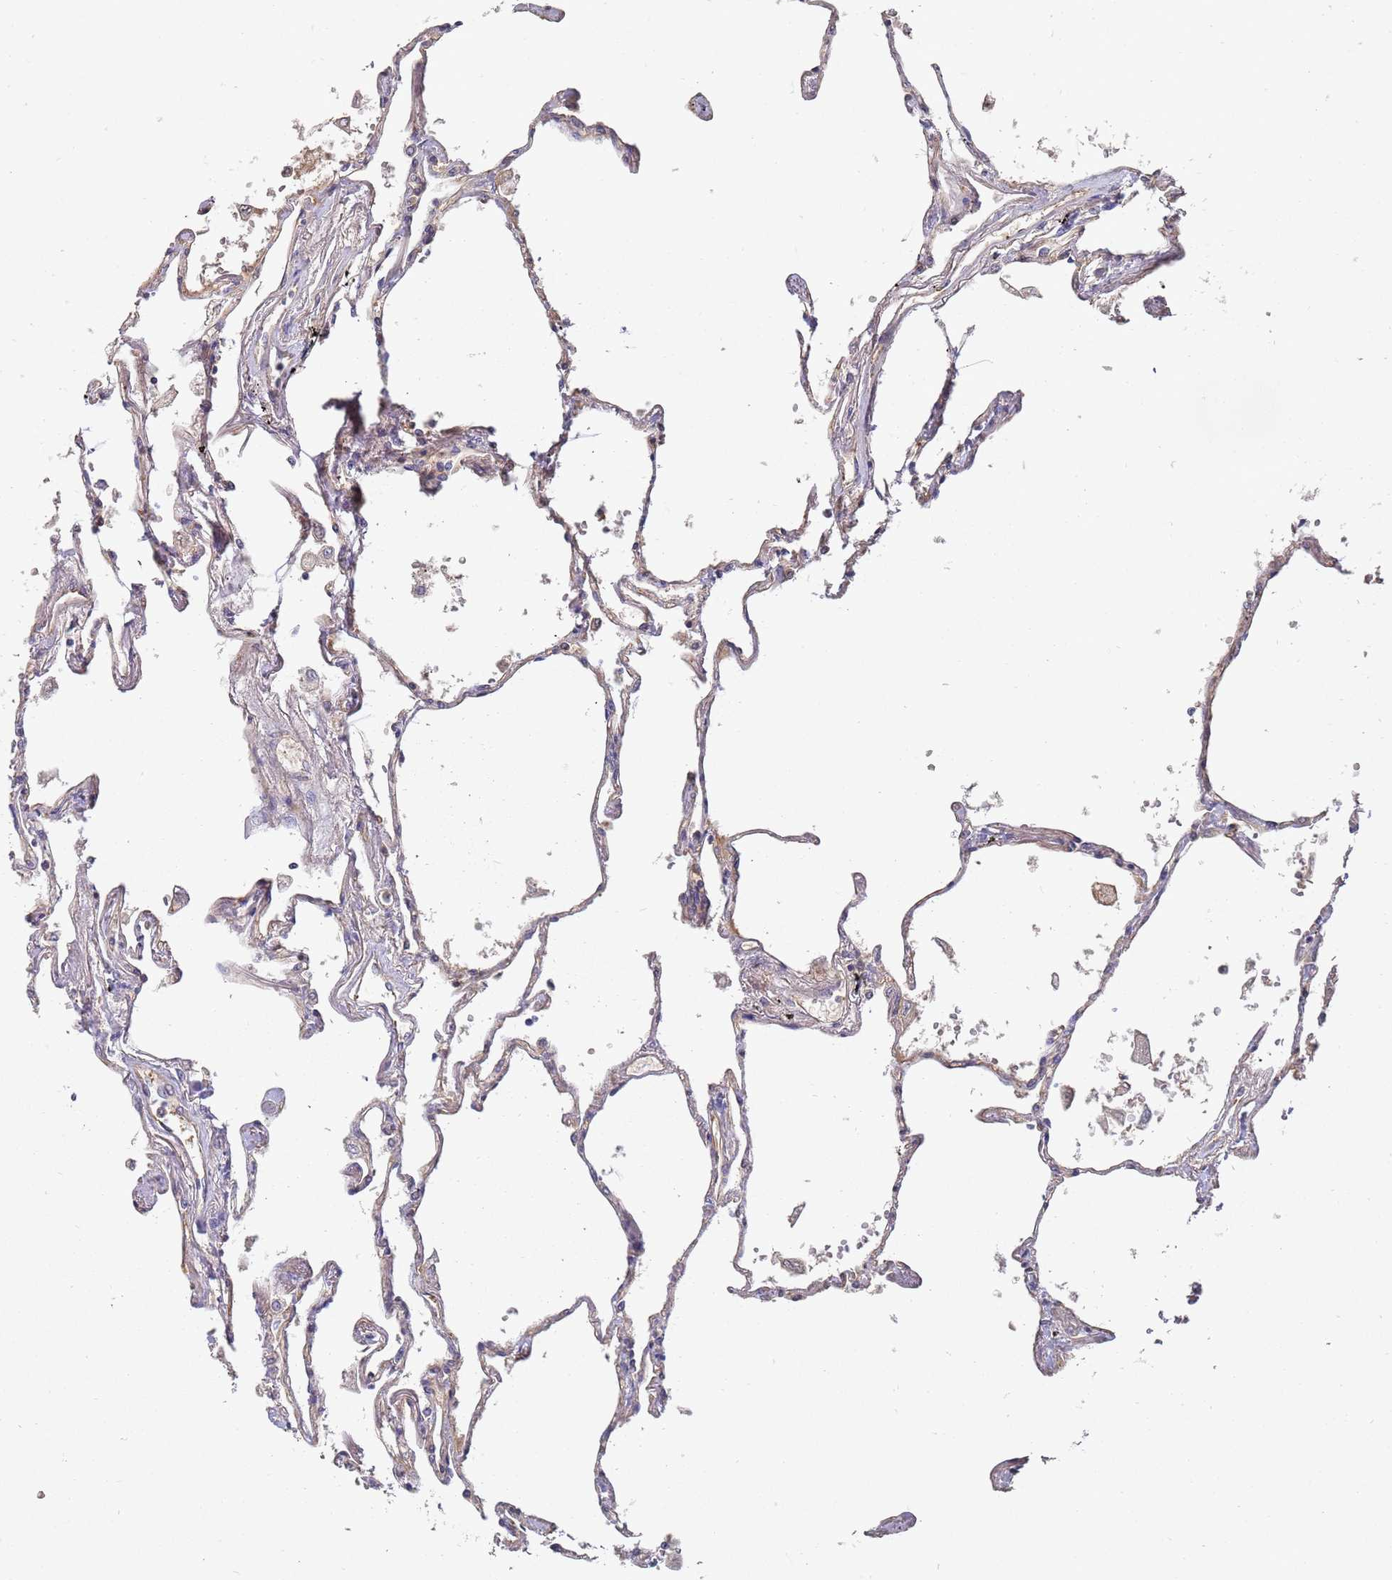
{"staining": {"intensity": "weak", "quantity": "<25%", "location": "cytoplasmic/membranous"}, "tissue": "lung", "cell_type": "Alveolar cells", "image_type": "normal", "snomed": [{"axis": "morphology", "description": "Normal tissue, NOS"}, {"axis": "topography", "description": "Lung"}], "caption": "The histopathology image shows no significant expression in alveolar cells of lung. The staining was performed using DAB to visualize the protein expression in brown, while the nuclei were stained in blue with hematoxylin (Magnification: 20x).", "gene": "ABCB6", "patient": {"sex": "female", "age": 67}}